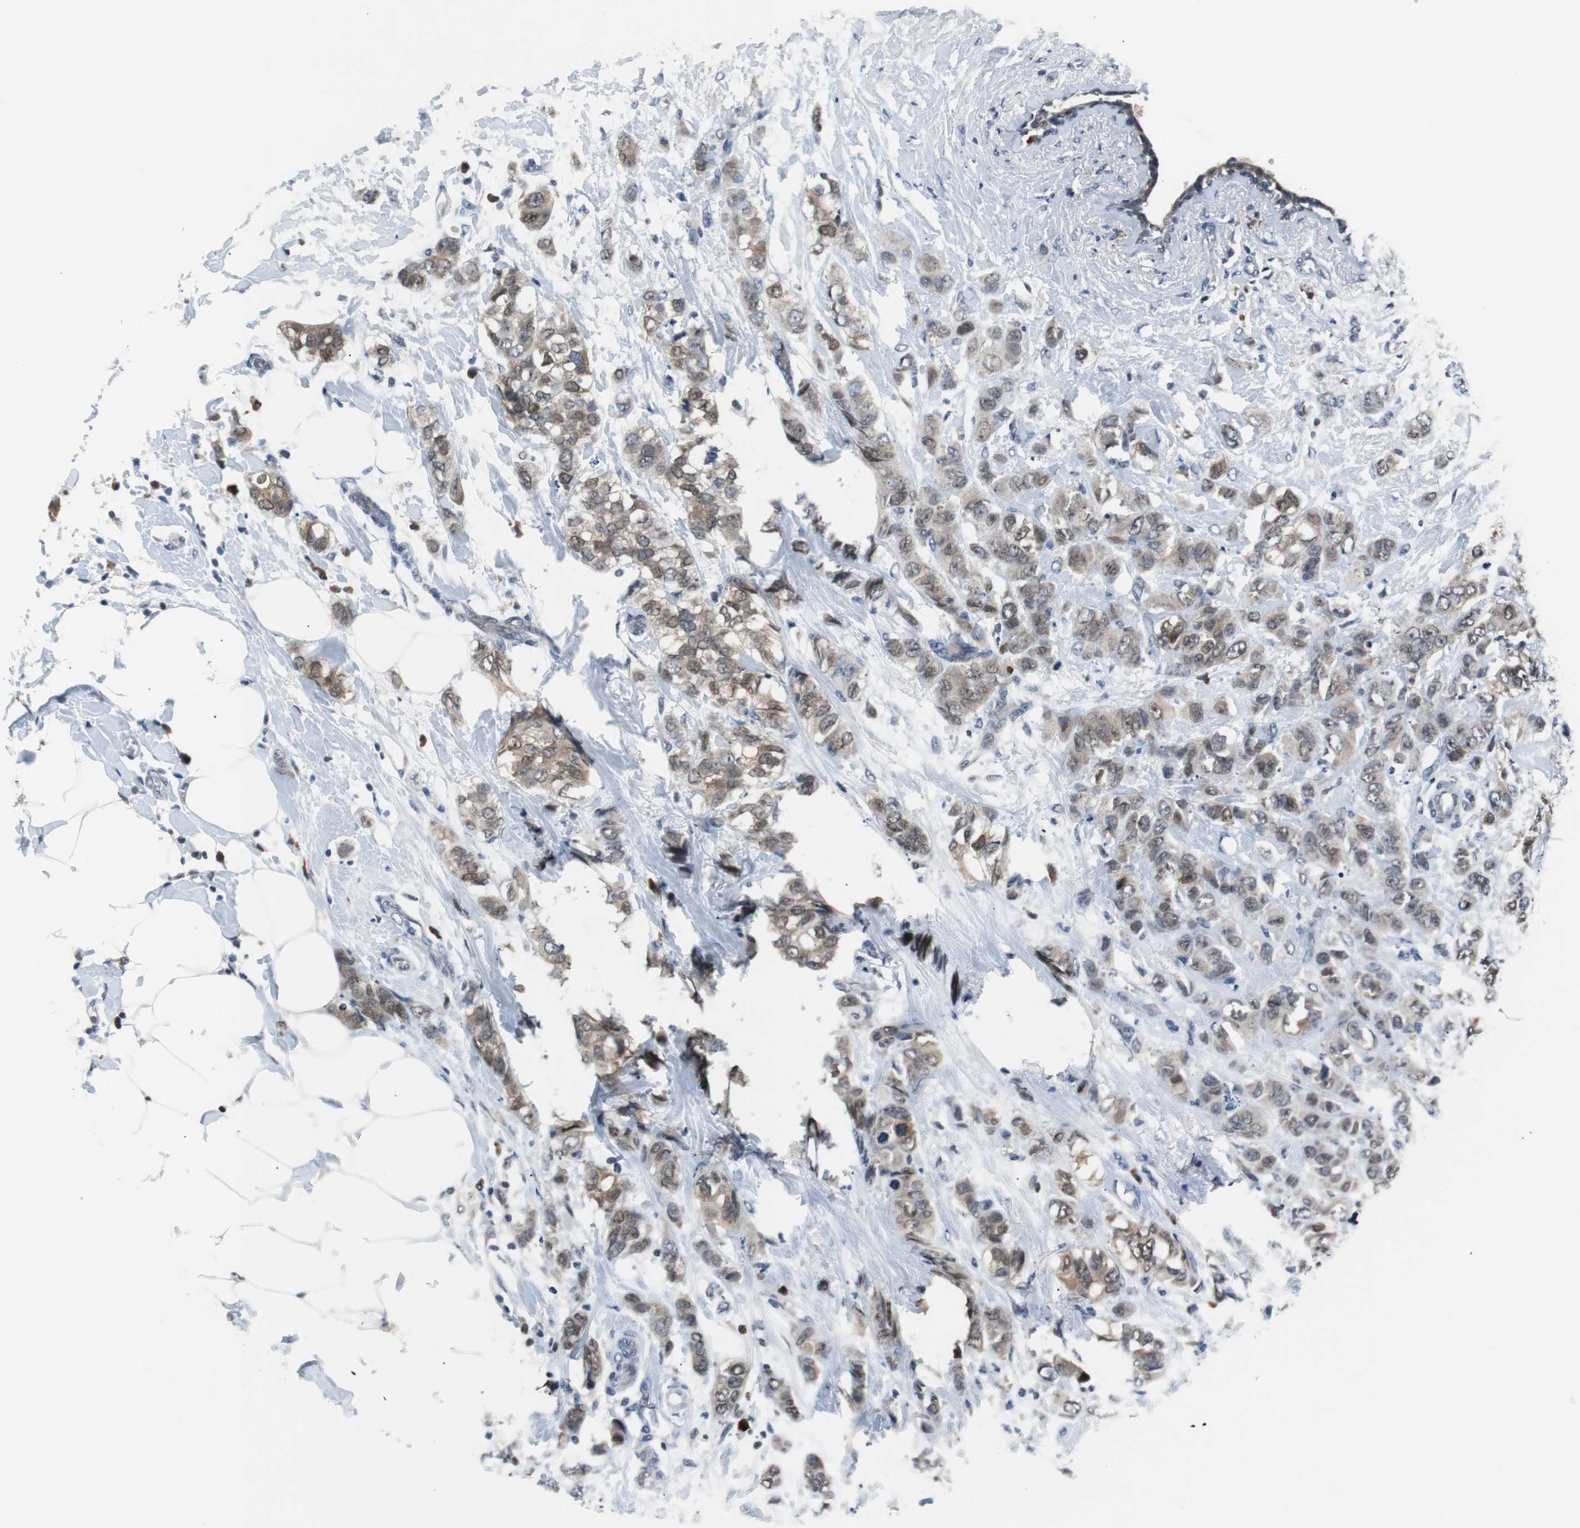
{"staining": {"intensity": "weak", "quantity": "25%-75%", "location": "cytoplasmic/membranous,nuclear"}, "tissue": "breast cancer", "cell_type": "Tumor cells", "image_type": "cancer", "snomed": [{"axis": "morphology", "description": "Normal tissue, NOS"}, {"axis": "morphology", "description": "Duct carcinoma"}, {"axis": "topography", "description": "Breast"}], "caption": "The image reveals staining of infiltrating ductal carcinoma (breast), revealing weak cytoplasmic/membranous and nuclear protein positivity (brown color) within tumor cells.", "gene": "USP28", "patient": {"sex": "female", "age": 50}}